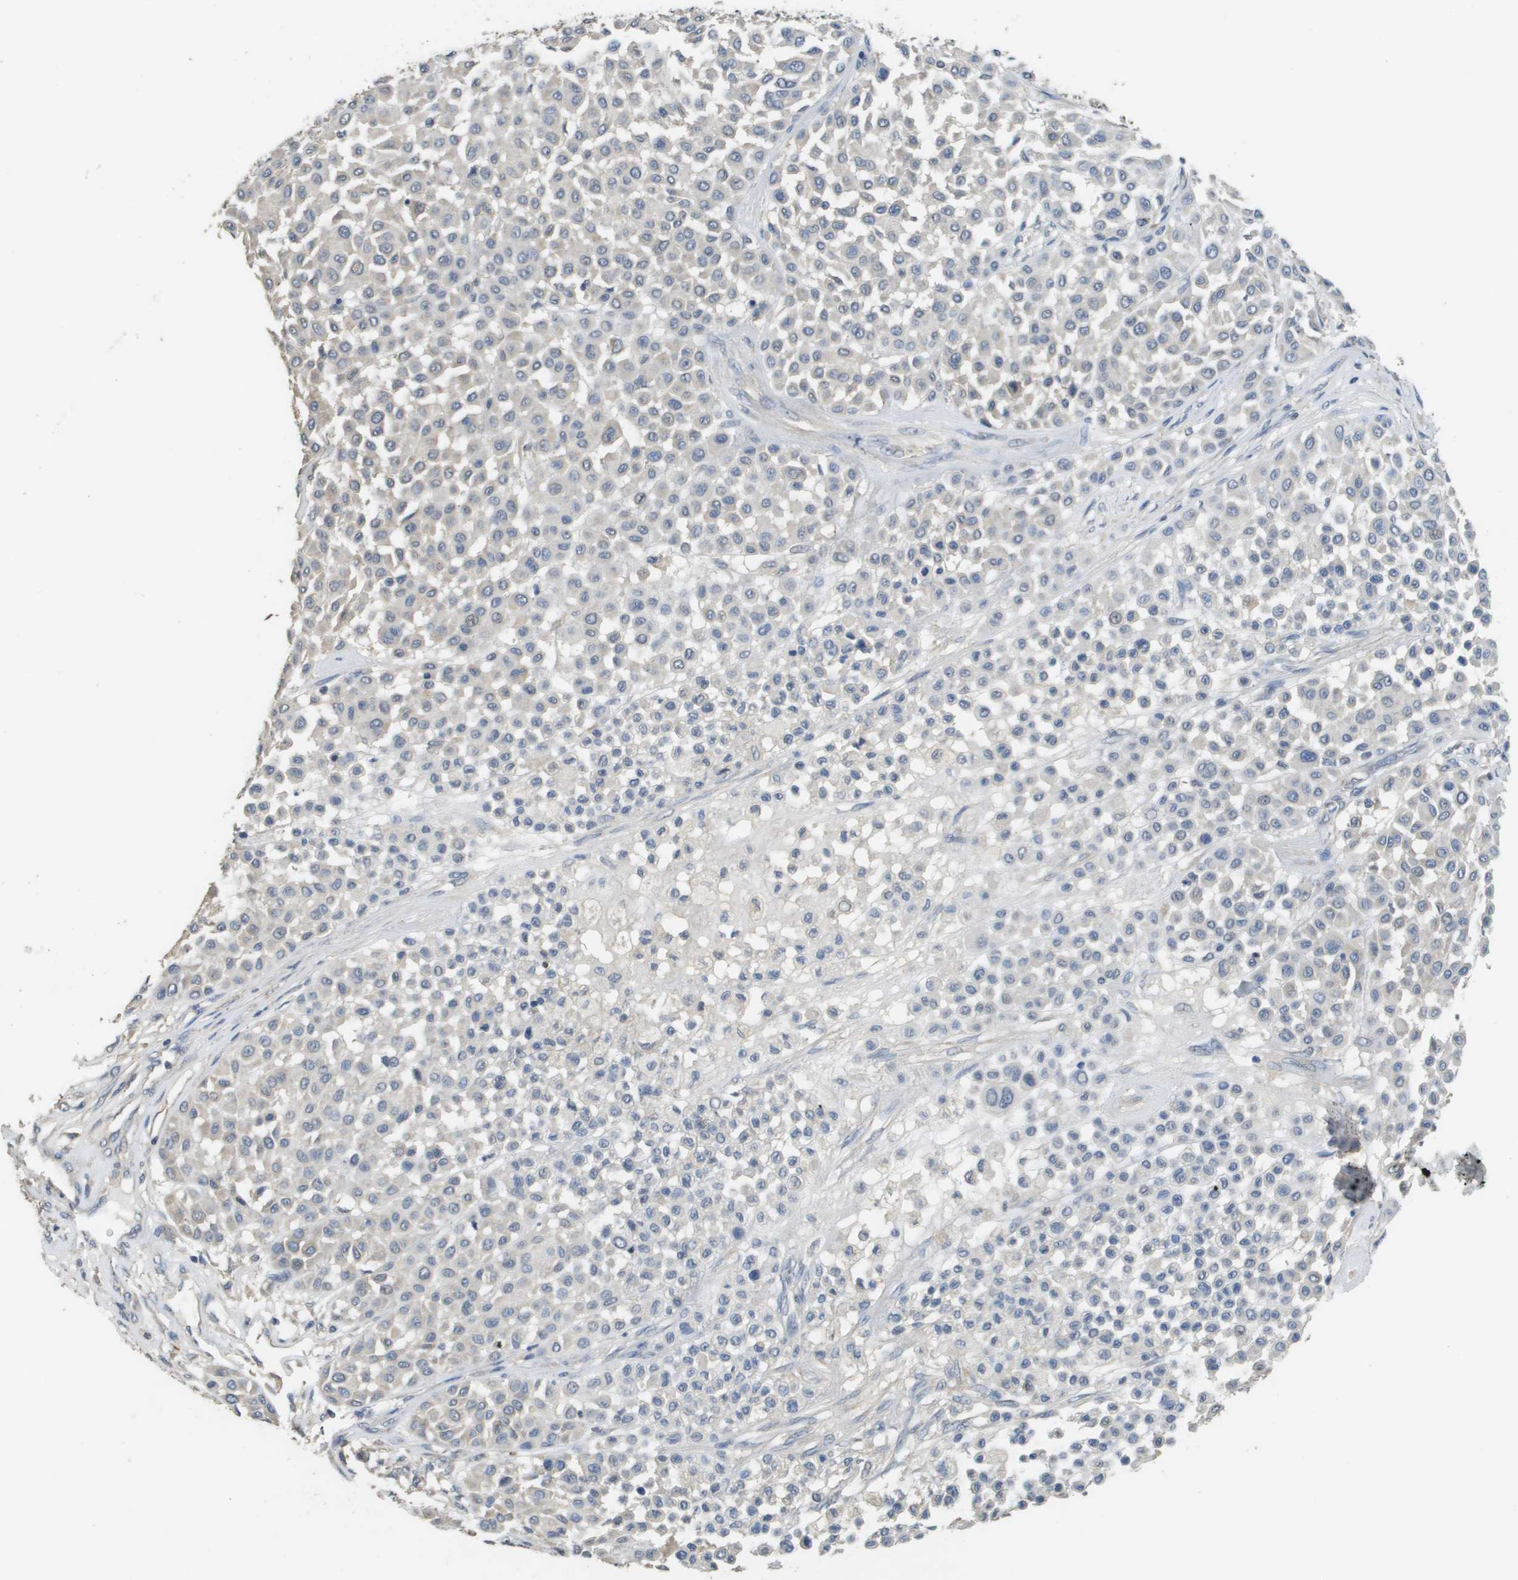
{"staining": {"intensity": "negative", "quantity": "none", "location": "none"}, "tissue": "melanoma", "cell_type": "Tumor cells", "image_type": "cancer", "snomed": [{"axis": "morphology", "description": "Malignant melanoma, Metastatic site"}, {"axis": "topography", "description": "Soft tissue"}], "caption": "The histopathology image demonstrates no significant staining in tumor cells of malignant melanoma (metastatic site).", "gene": "RAB27B", "patient": {"sex": "male", "age": 41}}